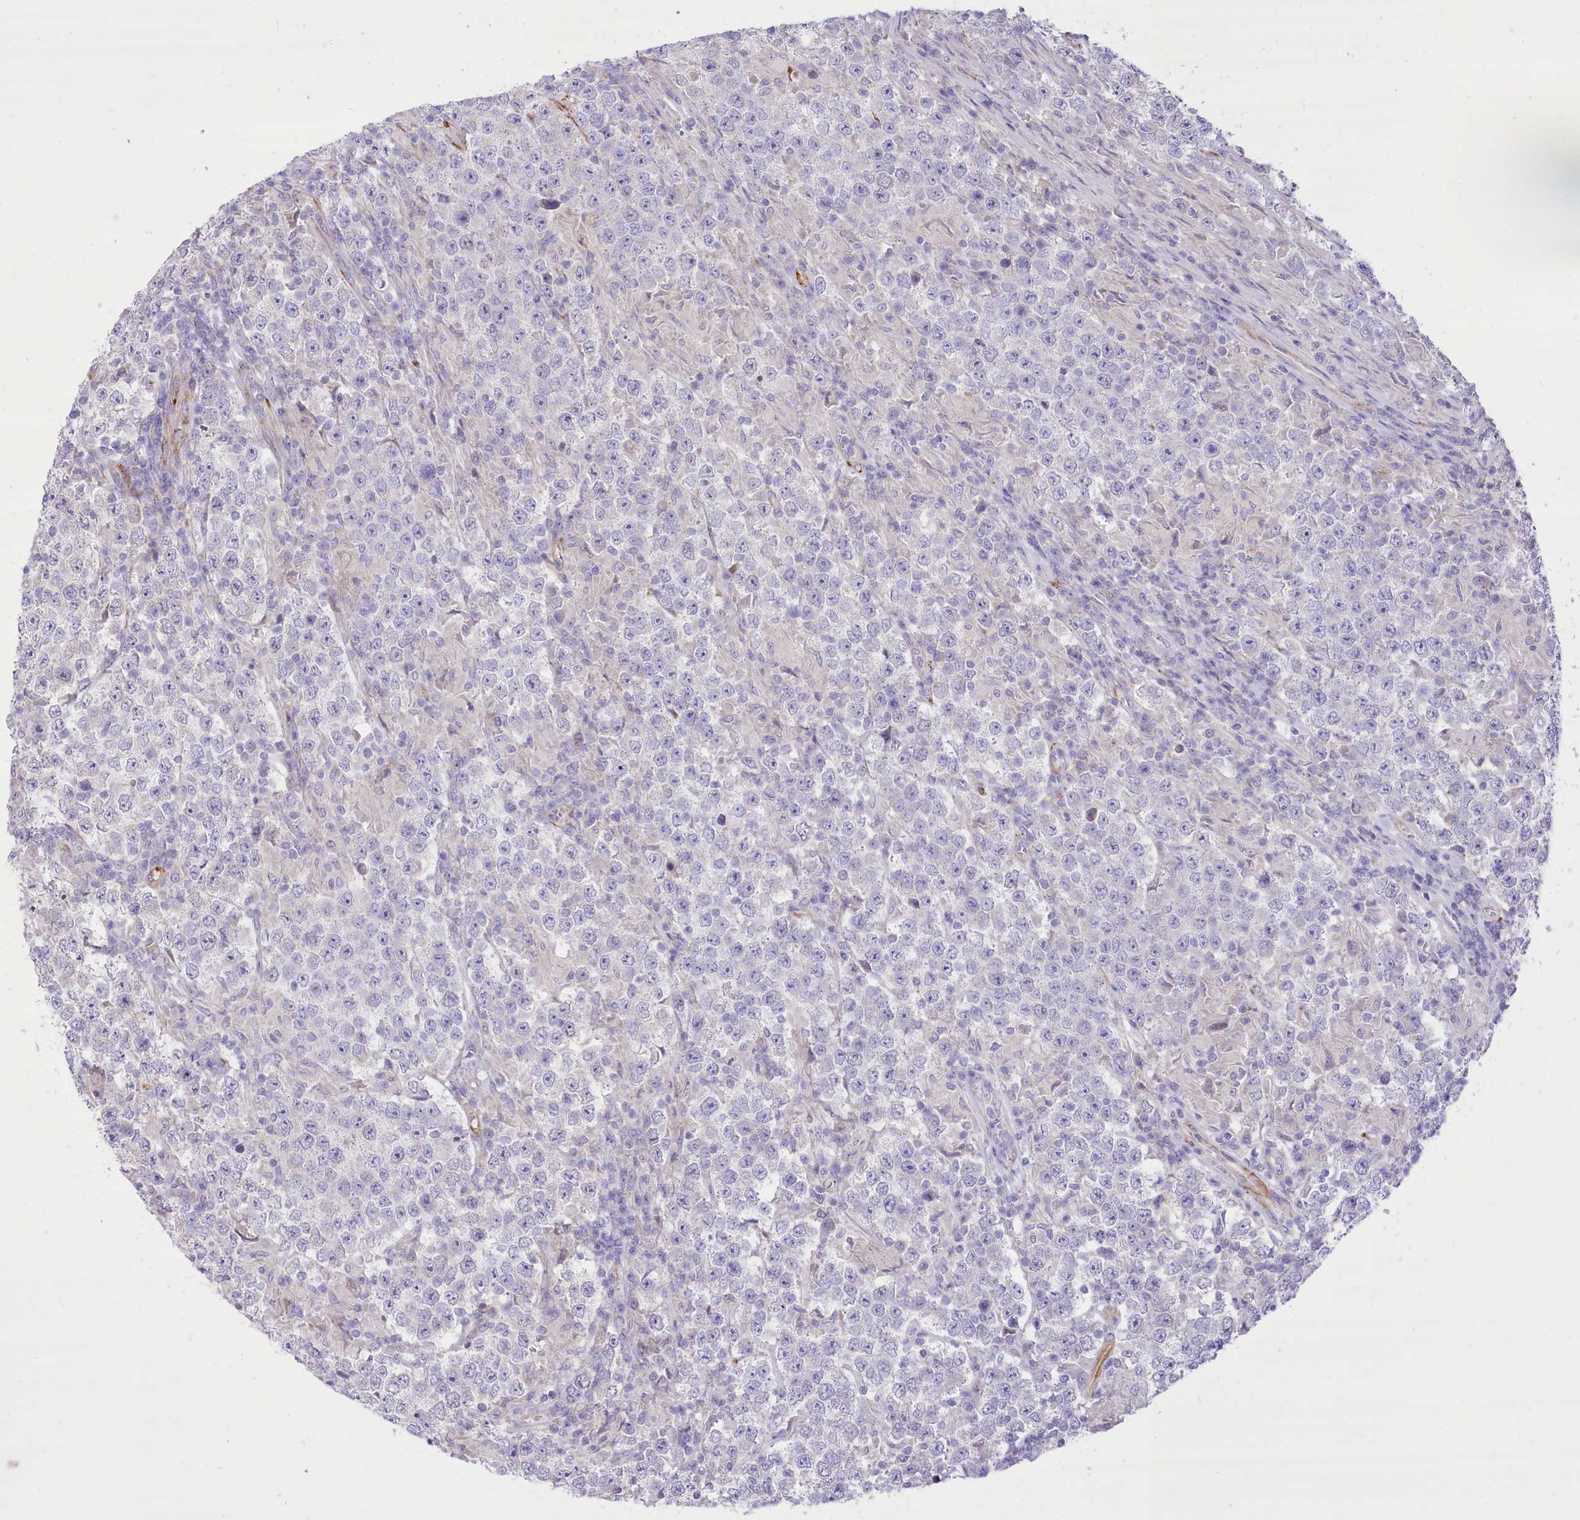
{"staining": {"intensity": "negative", "quantity": "none", "location": "none"}, "tissue": "testis cancer", "cell_type": "Tumor cells", "image_type": "cancer", "snomed": [{"axis": "morphology", "description": "Normal tissue, NOS"}, {"axis": "morphology", "description": "Urothelial carcinoma, High grade"}, {"axis": "morphology", "description": "Seminoma, NOS"}, {"axis": "morphology", "description": "Carcinoma, Embryonal, NOS"}, {"axis": "topography", "description": "Urinary bladder"}, {"axis": "topography", "description": "Testis"}], "caption": "A photomicrograph of high-grade urothelial carcinoma (testis) stained for a protein exhibits no brown staining in tumor cells.", "gene": "ANGPTL3", "patient": {"sex": "male", "age": 41}}